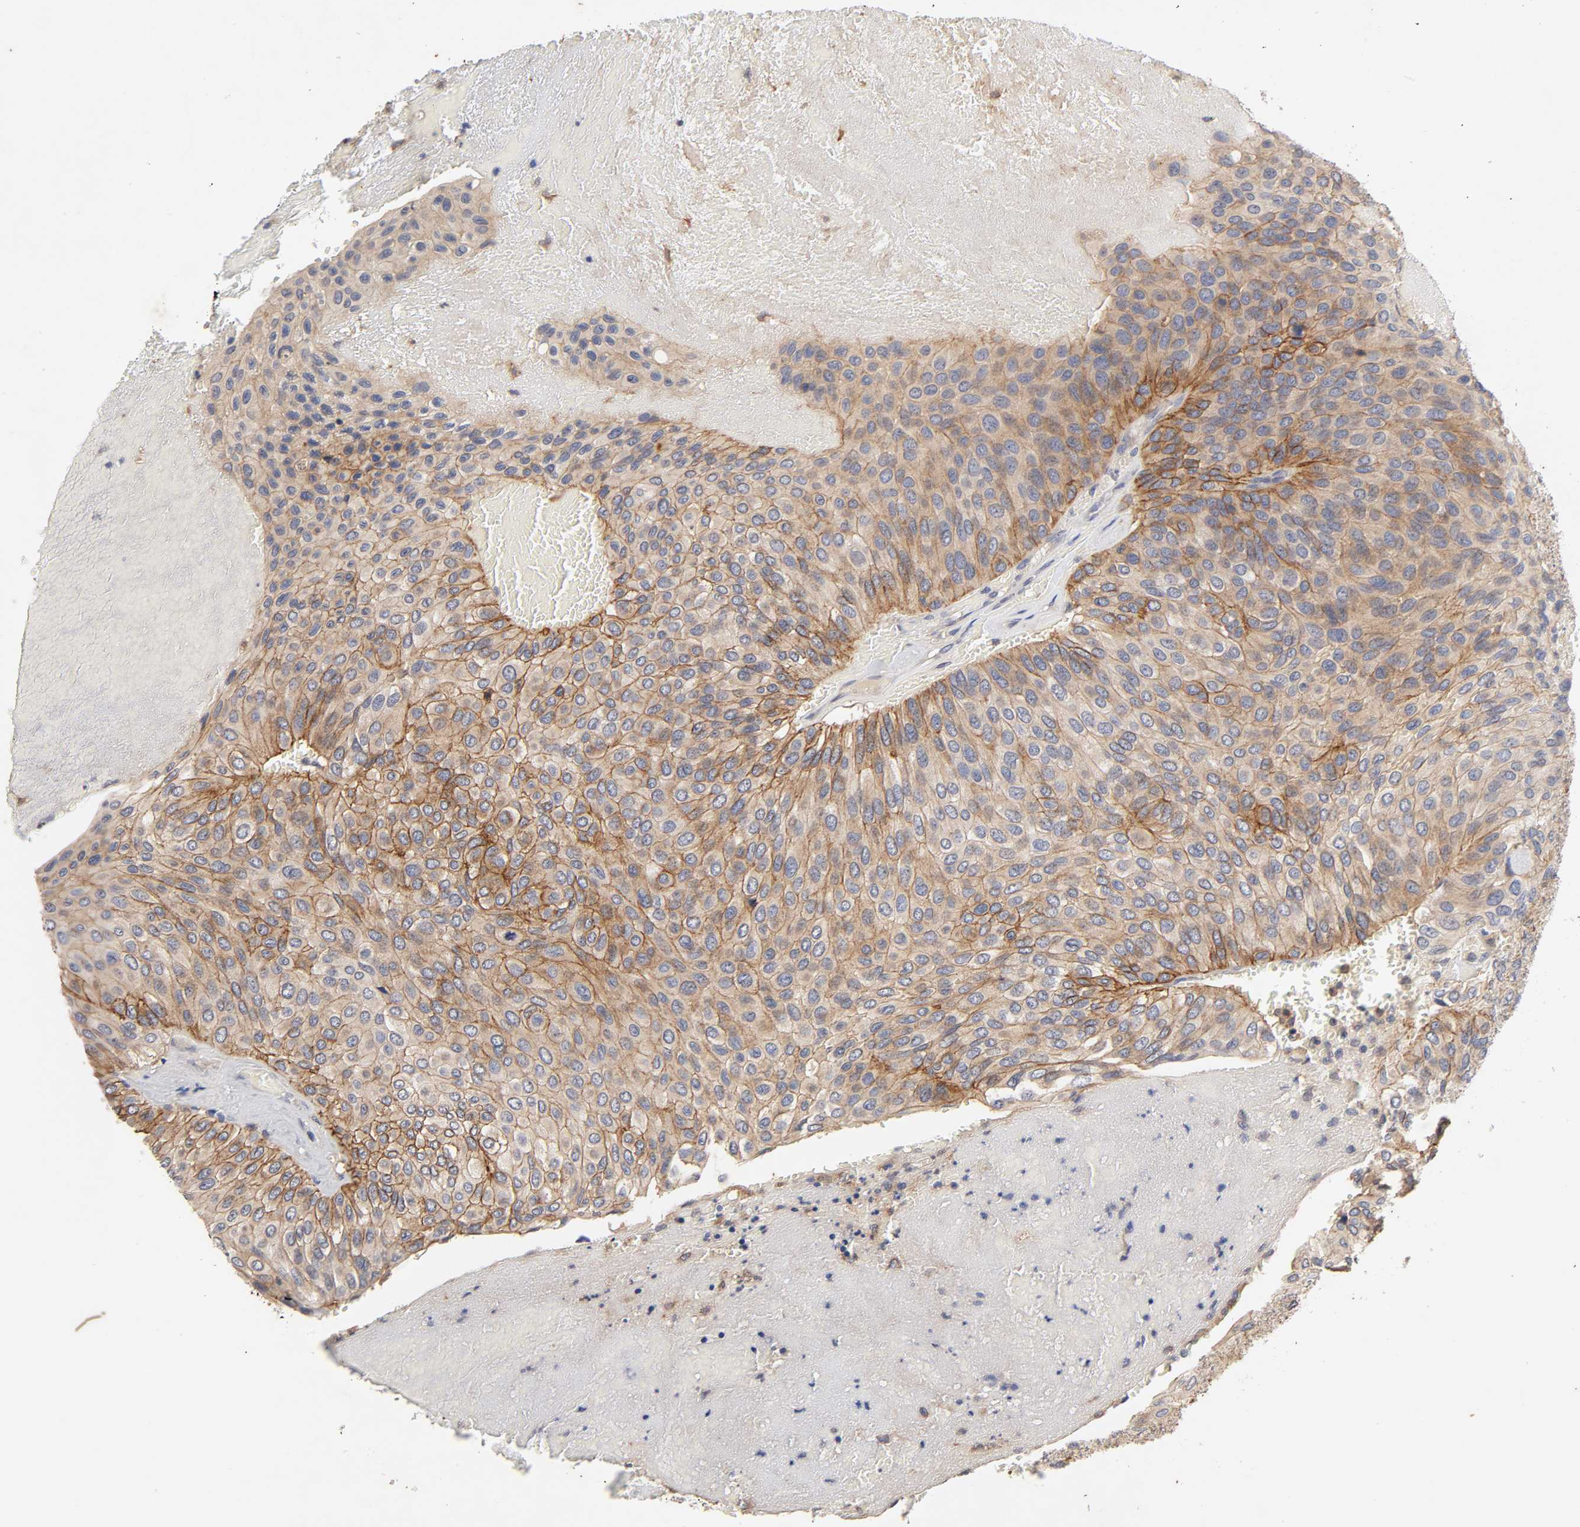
{"staining": {"intensity": "moderate", "quantity": ">75%", "location": "cytoplasmic/membranous"}, "tissue": "urothelial cancer", "cell_type": "Tumor cells", "image_type": "cancer", "snomed": [{"axis": "morphology", "description": "Urothelial carcinoma, High grade"}, {"axis": "topography", "description": "Urinary bladder"}], "caption": "IHC of urothelial cancer shows medium levels of moderate cytoplasmic/membranous positivity in about >75% of tumor cells.", "gene": "CXADR", "patient": {"sex": "male", "age": 66}}